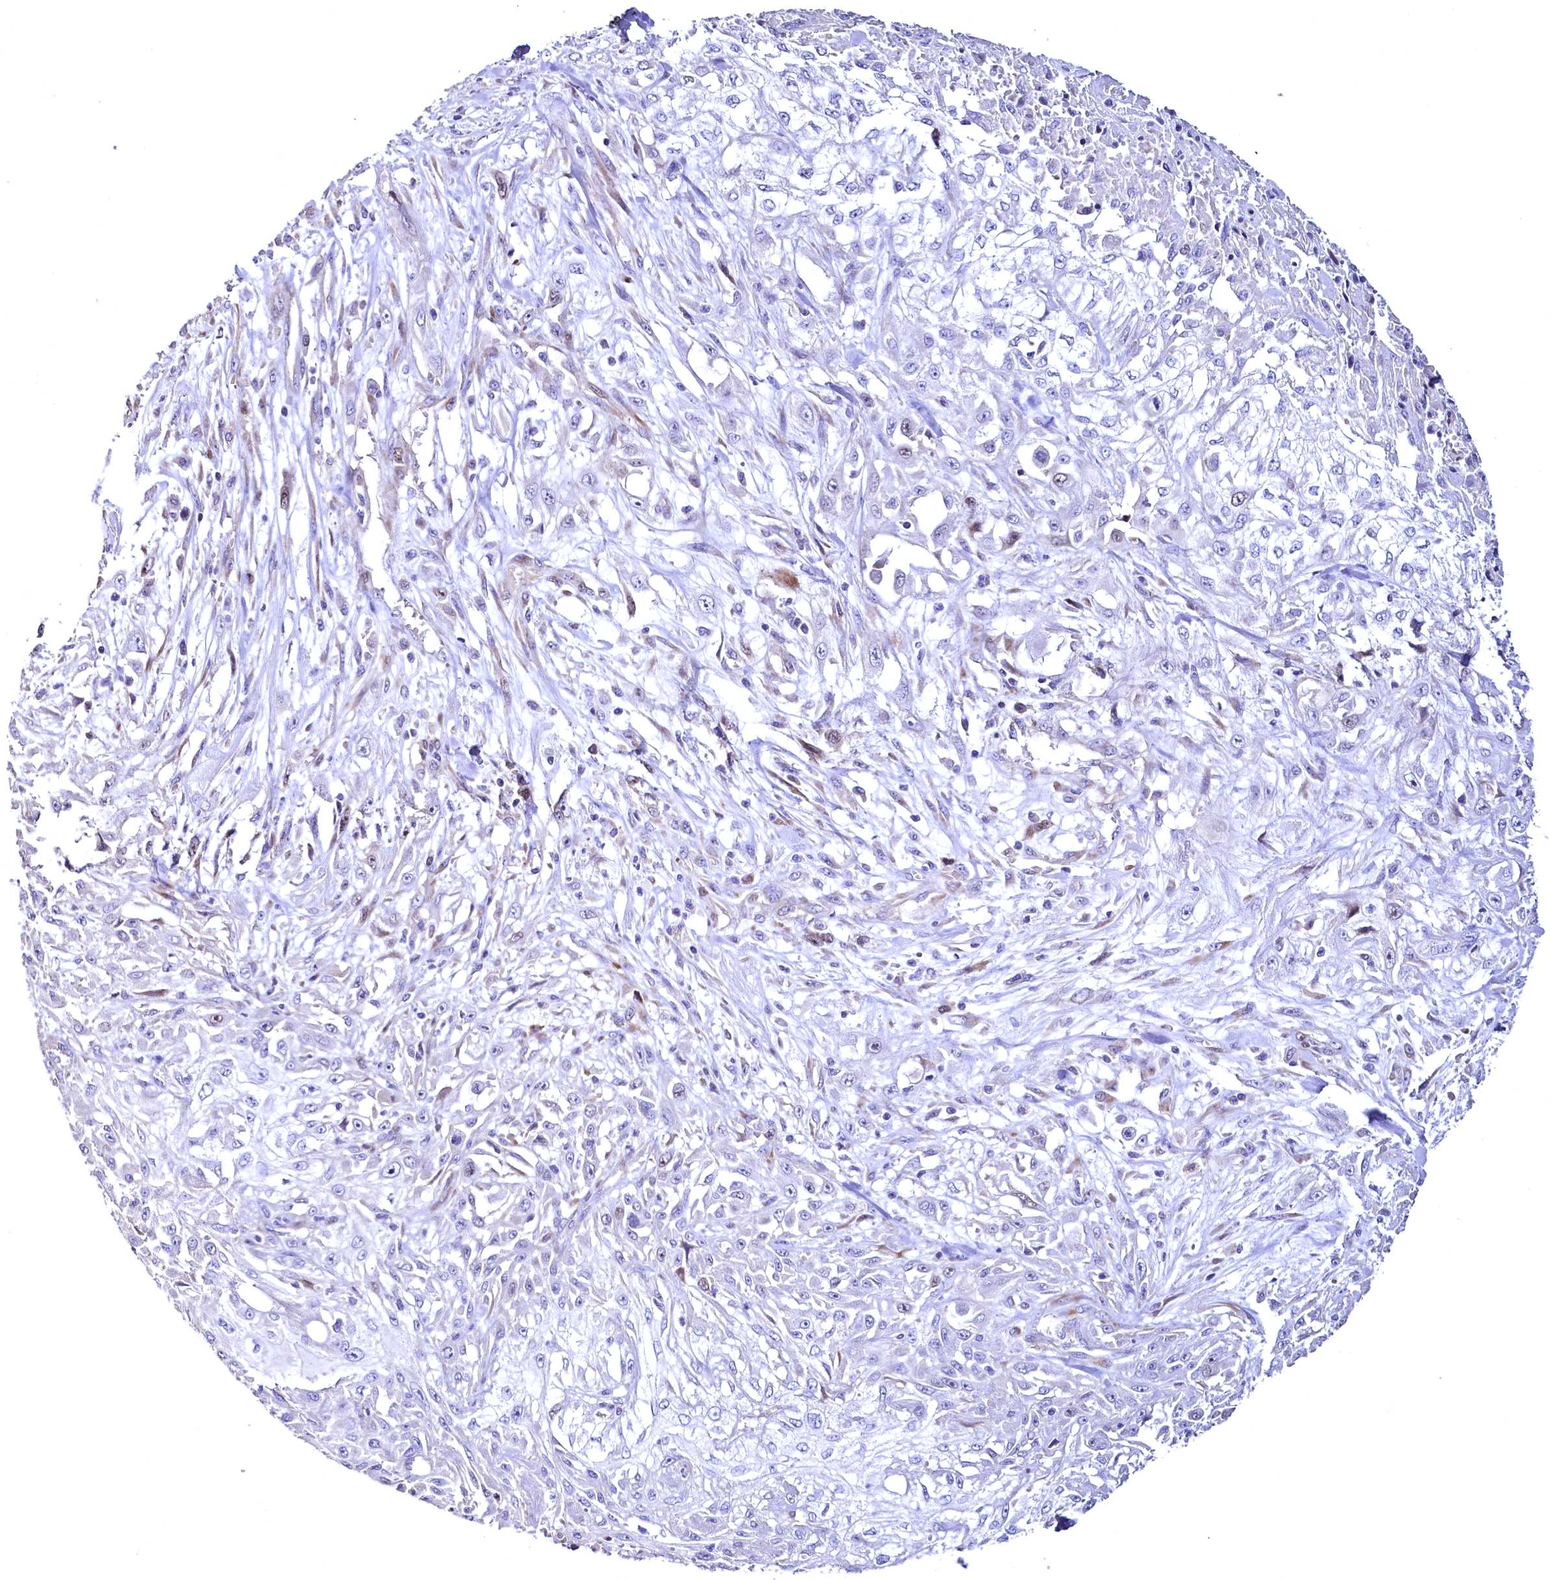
{"staining": {"intensity": "negative", "quantity": "none", "location": "none"}, "tissue": "skin cancer", "cell_type": "Tumor cells", "image_type": "cancer", "snomed": [{"axis": "morphology", "description": "Squamous cell carcinoma, NOS"}, {"axis": "morphology", "description": "Squamous cell carcinoma, metastatic, NOS"}, {"axis": "topography", "description": "Skin"}, {"axis": "topography", "description": "Lymph node"}], "caption": "Immunohistochemical staining of skin cancer reveals no significant positivity in tumor cells.", "gene": "WNT8A", "patient": {"sex": "male", "age": 75}}